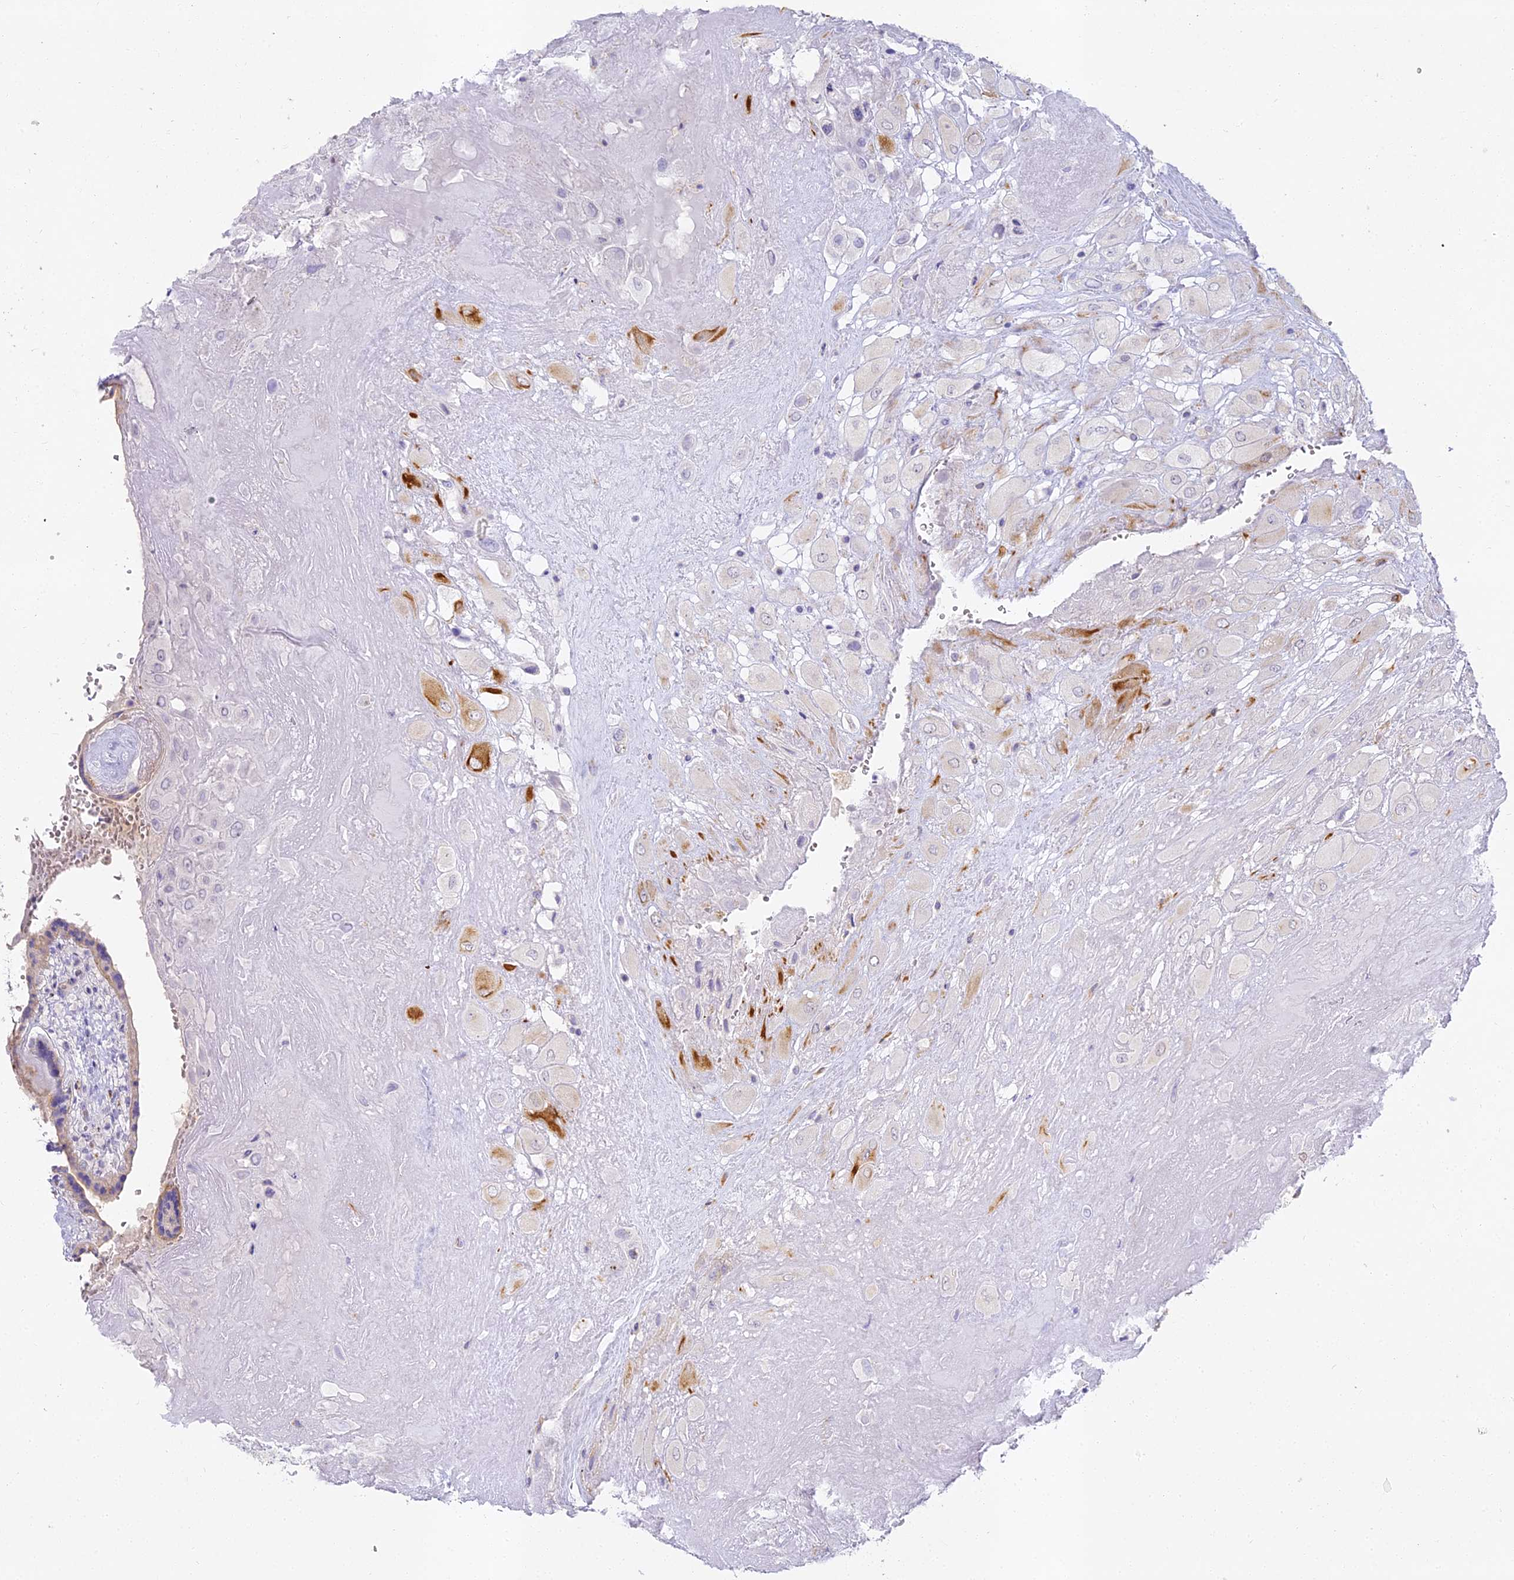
{"staining": {"intensity": "negative", "quantity": "none", "location": "none"}, "tissue": "placenta", "cell_type": "Decidual cells", "image_type": "normal", "snomed": [{"axis": "morphology", "description": "Normal tissue, NOS"}, {"axis": "topography", "description": "Placenta"}], "caption": "DAB (3,3'-diaminobenzidine) immunohistochemical staining of normal human placenta shows no significant positivity in decidual cells.", "gene": "ALPG", "patient": {"sex": "female", "age": 37}}